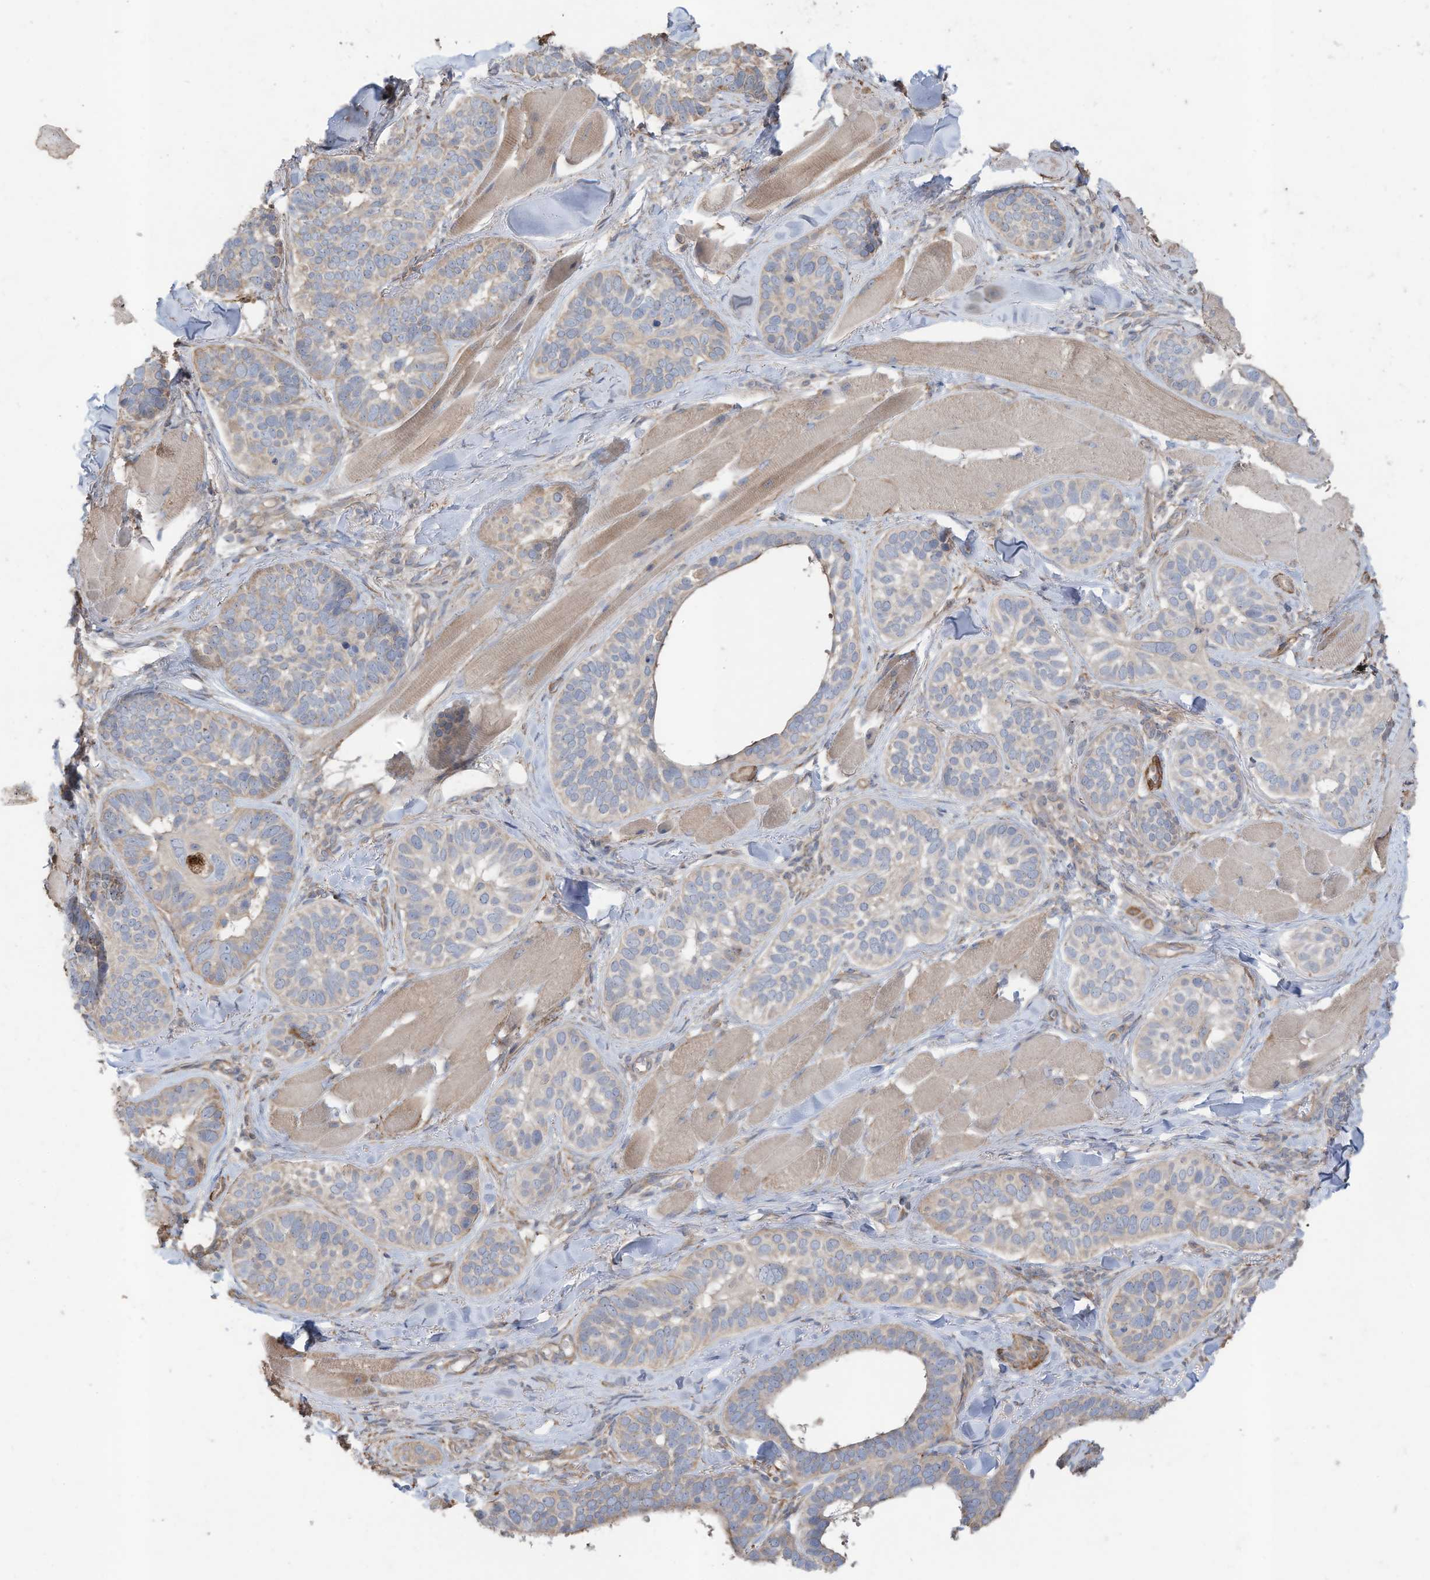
{"staining": {"intensity": "weak", "quantity": "<25%", "location": "cytoplasmic/membranous"}, "tissue": "skin cancer", "cell_type": "Tumor cells", "image_type": "cancer", "snomed": [{"axis": "morphology", "description": "Basal cell carcinoma"}, {"axis": "topography", "description": "Skin"}], "caption": "The photomicrograph shows no staining of tumor cells in skin cancer (basal cell carcinoma).", "gene": "SLC17A7", "patient": {"sex": "male", "age": 62}}